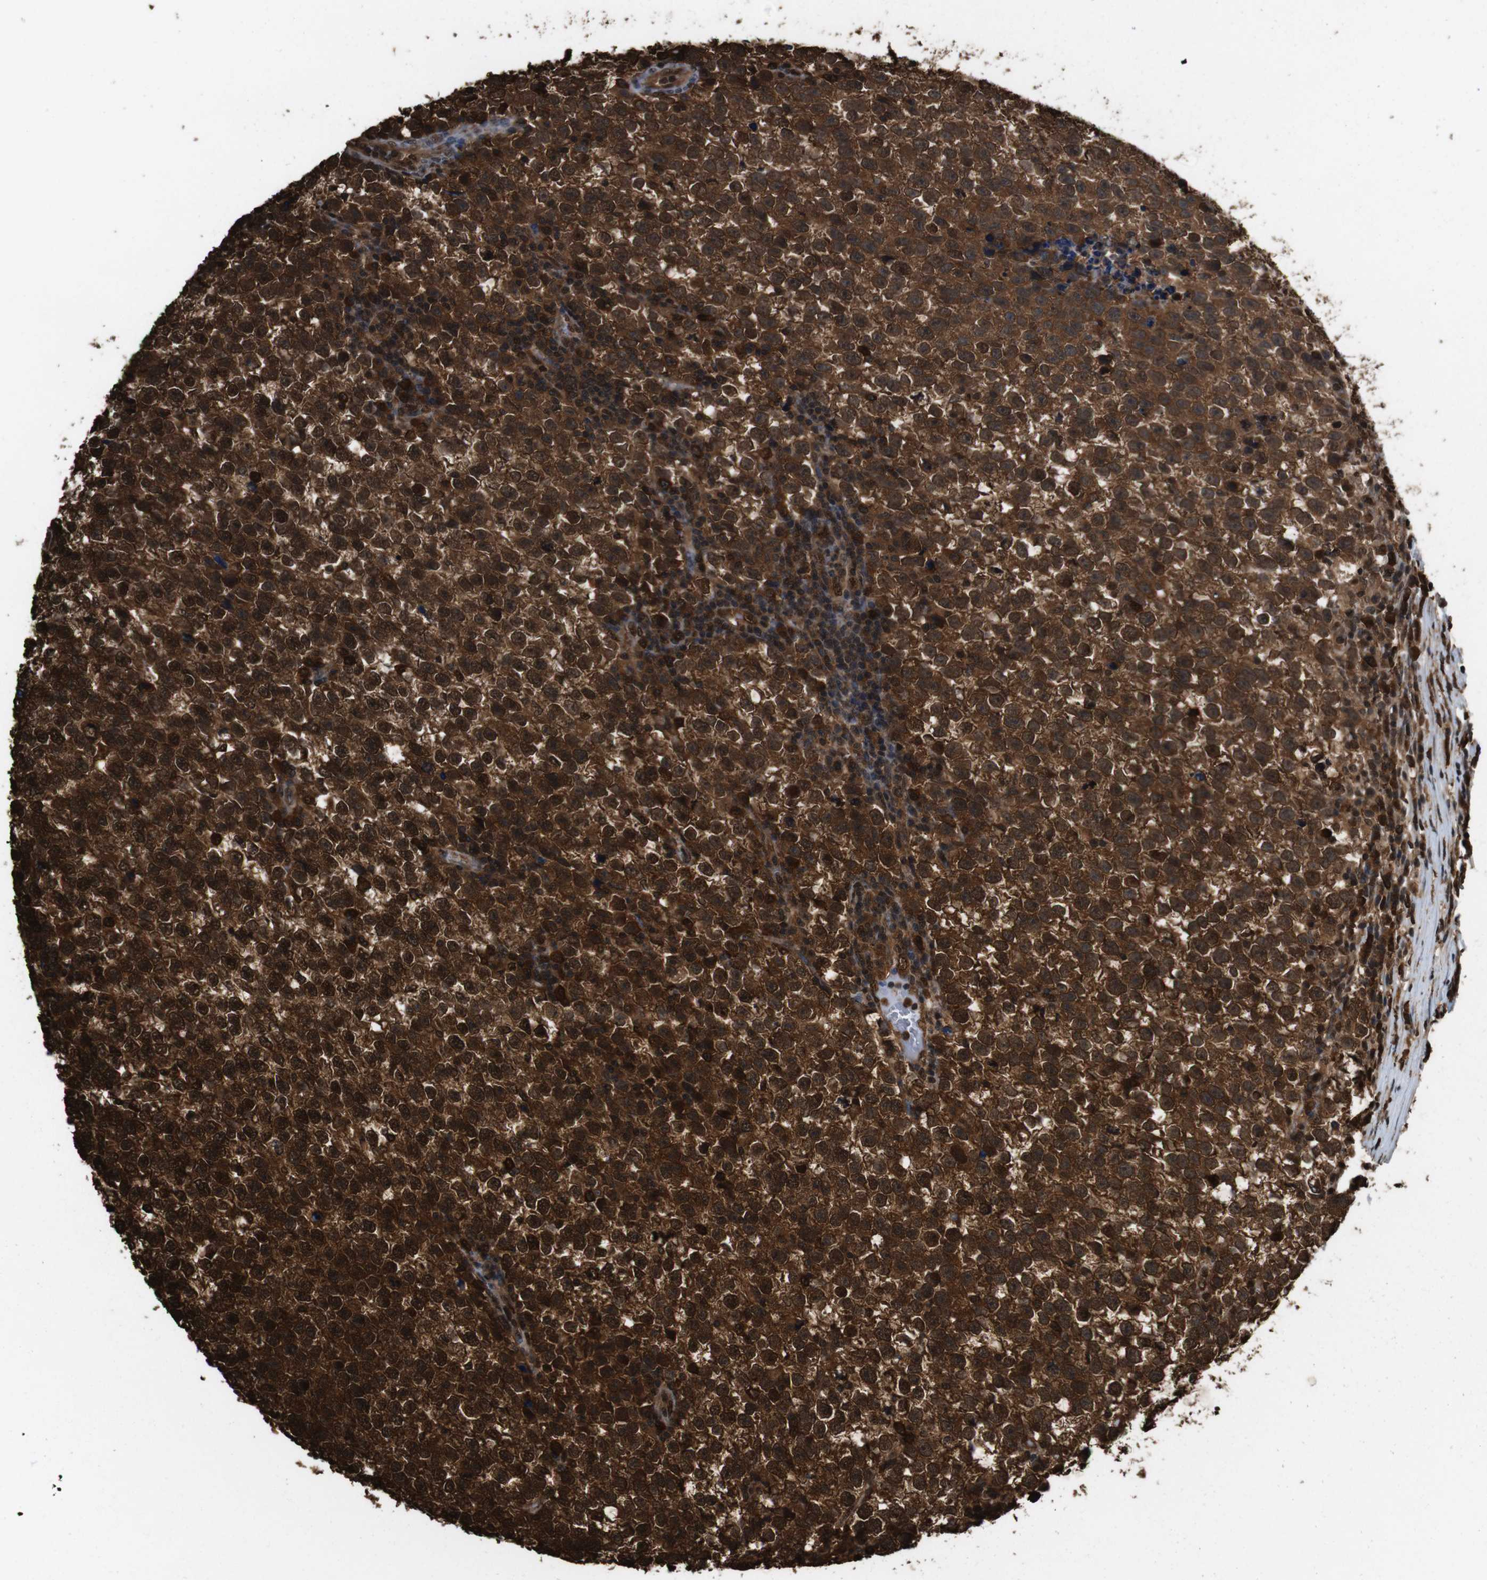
{"staining": {"intensity": "strong", "quantity": ">75%", "location": "cytoplasmic/membranous,nuclear"}, "tissue": "testis cancer", "cell_type": "Tumor cells", "image_type": "cancer", "snomed": [{"axis": "morphology", "description": "Normal tissue, NOS"}, {"axis": "morphology", "description": "Seminoma, NOS"}, {"axis": "topography", "description": "Testis"}], "caption": "Immunohistochemistry photomicrograph of neoplastic tissue: testis cancer (seminoma) stained using immunohistochemistry (IHC) shows high levels of strong protein expression localized specifically in the cytoplasmic/membranous and nuclear of tumor cells, appearing as a cytoplasmic/membranous and nuclear brown color.", "gene": "VCP", "patient": {"sex": "male", "age": 43}}